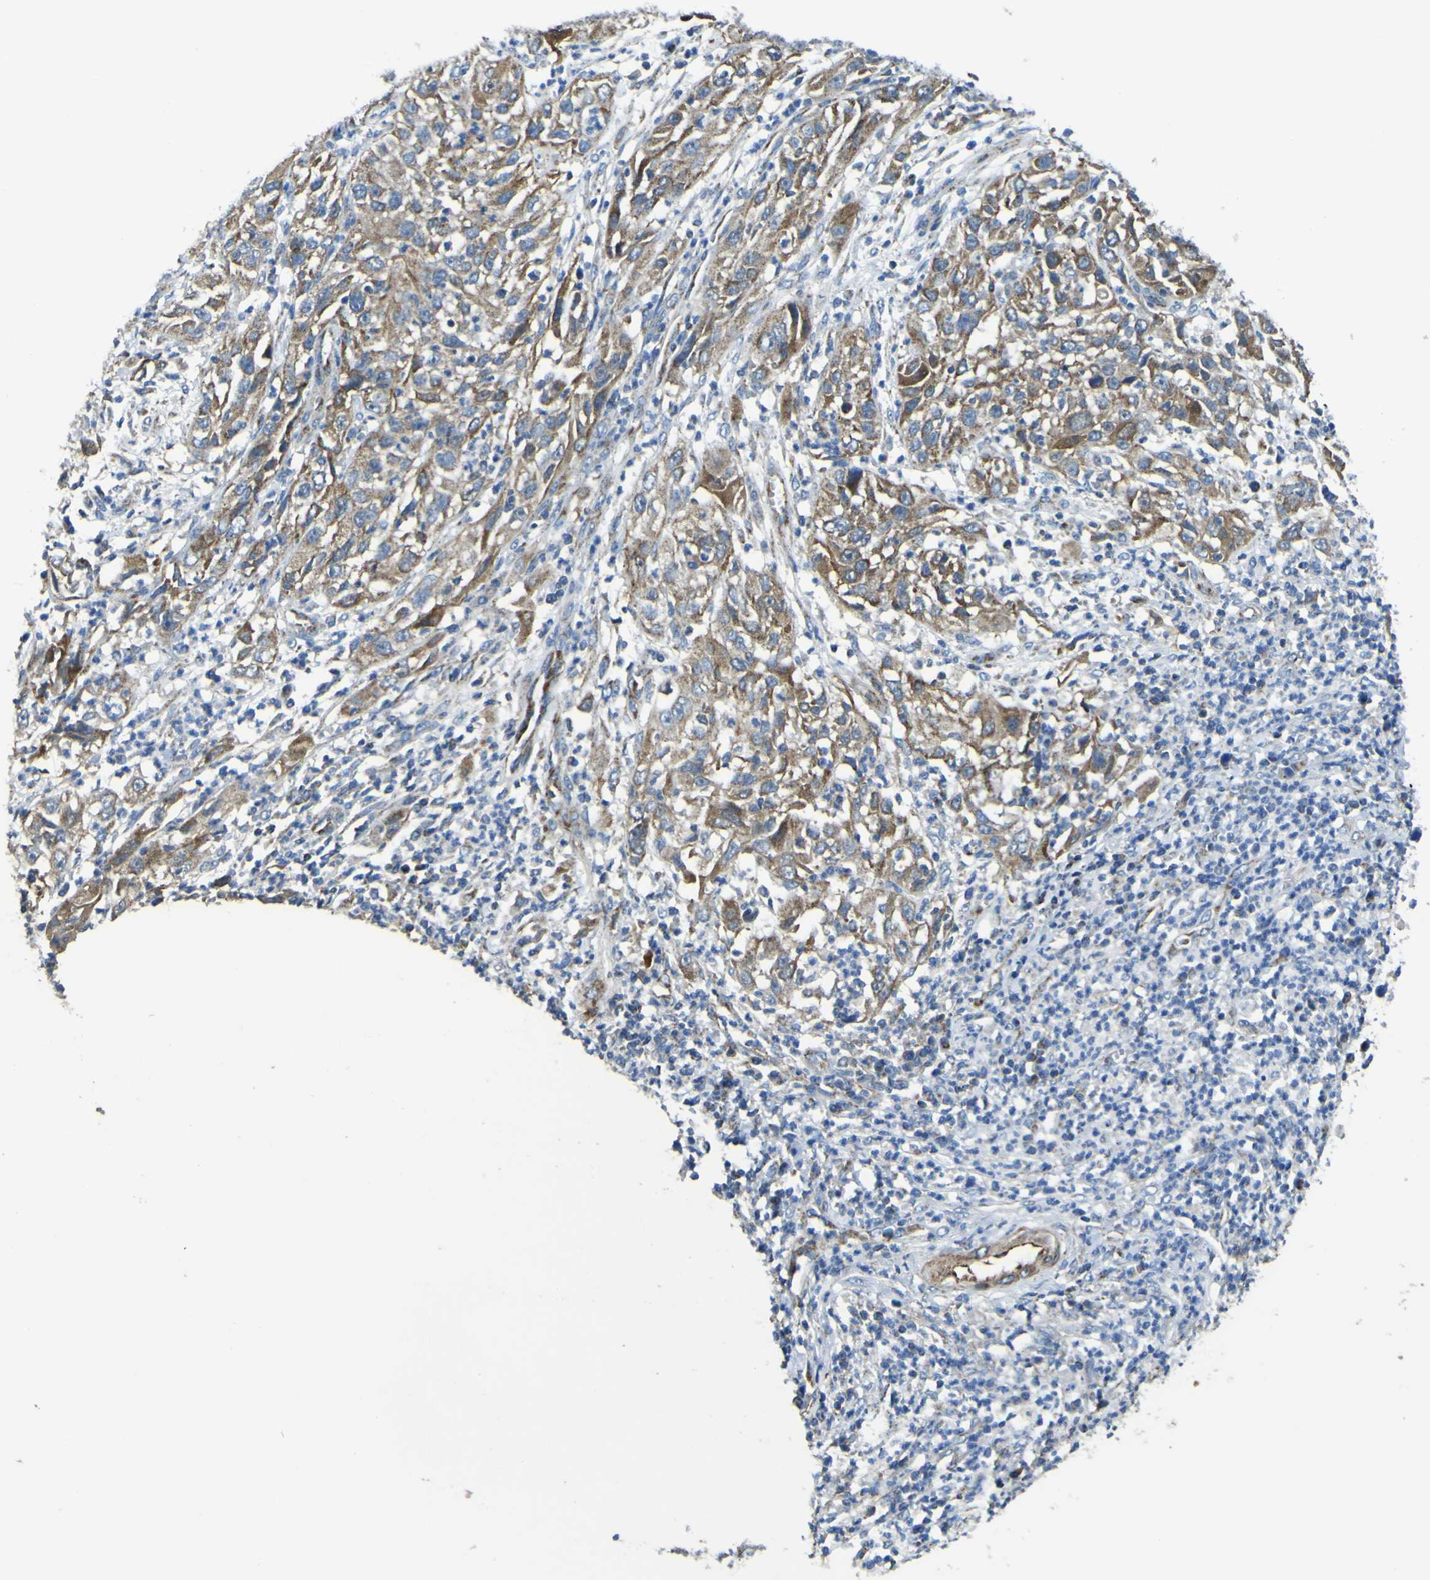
{"staining": {"intensity": "moderate", "quantity": ">75%", "location": "cytoplasmic/membranous"}, "tissue": "cervical cancer", "cell_type": "Tumor cells", "image_type": "cancer", "snomed": [{"axis": "morphology", "description": "Squamous cell carcinoma, NOS"}, {"axis": "topography", "description": "Cervix"}], "caption": "This micrograph shows IHC staining of human squamous cell carcinoma (cervical), with medium moderate cytoplasmic/membranous positivity in approximately >75% of tumor cells.", "gene": "ALDH18A1", "patient": {"sex": "female", "age": 32}}